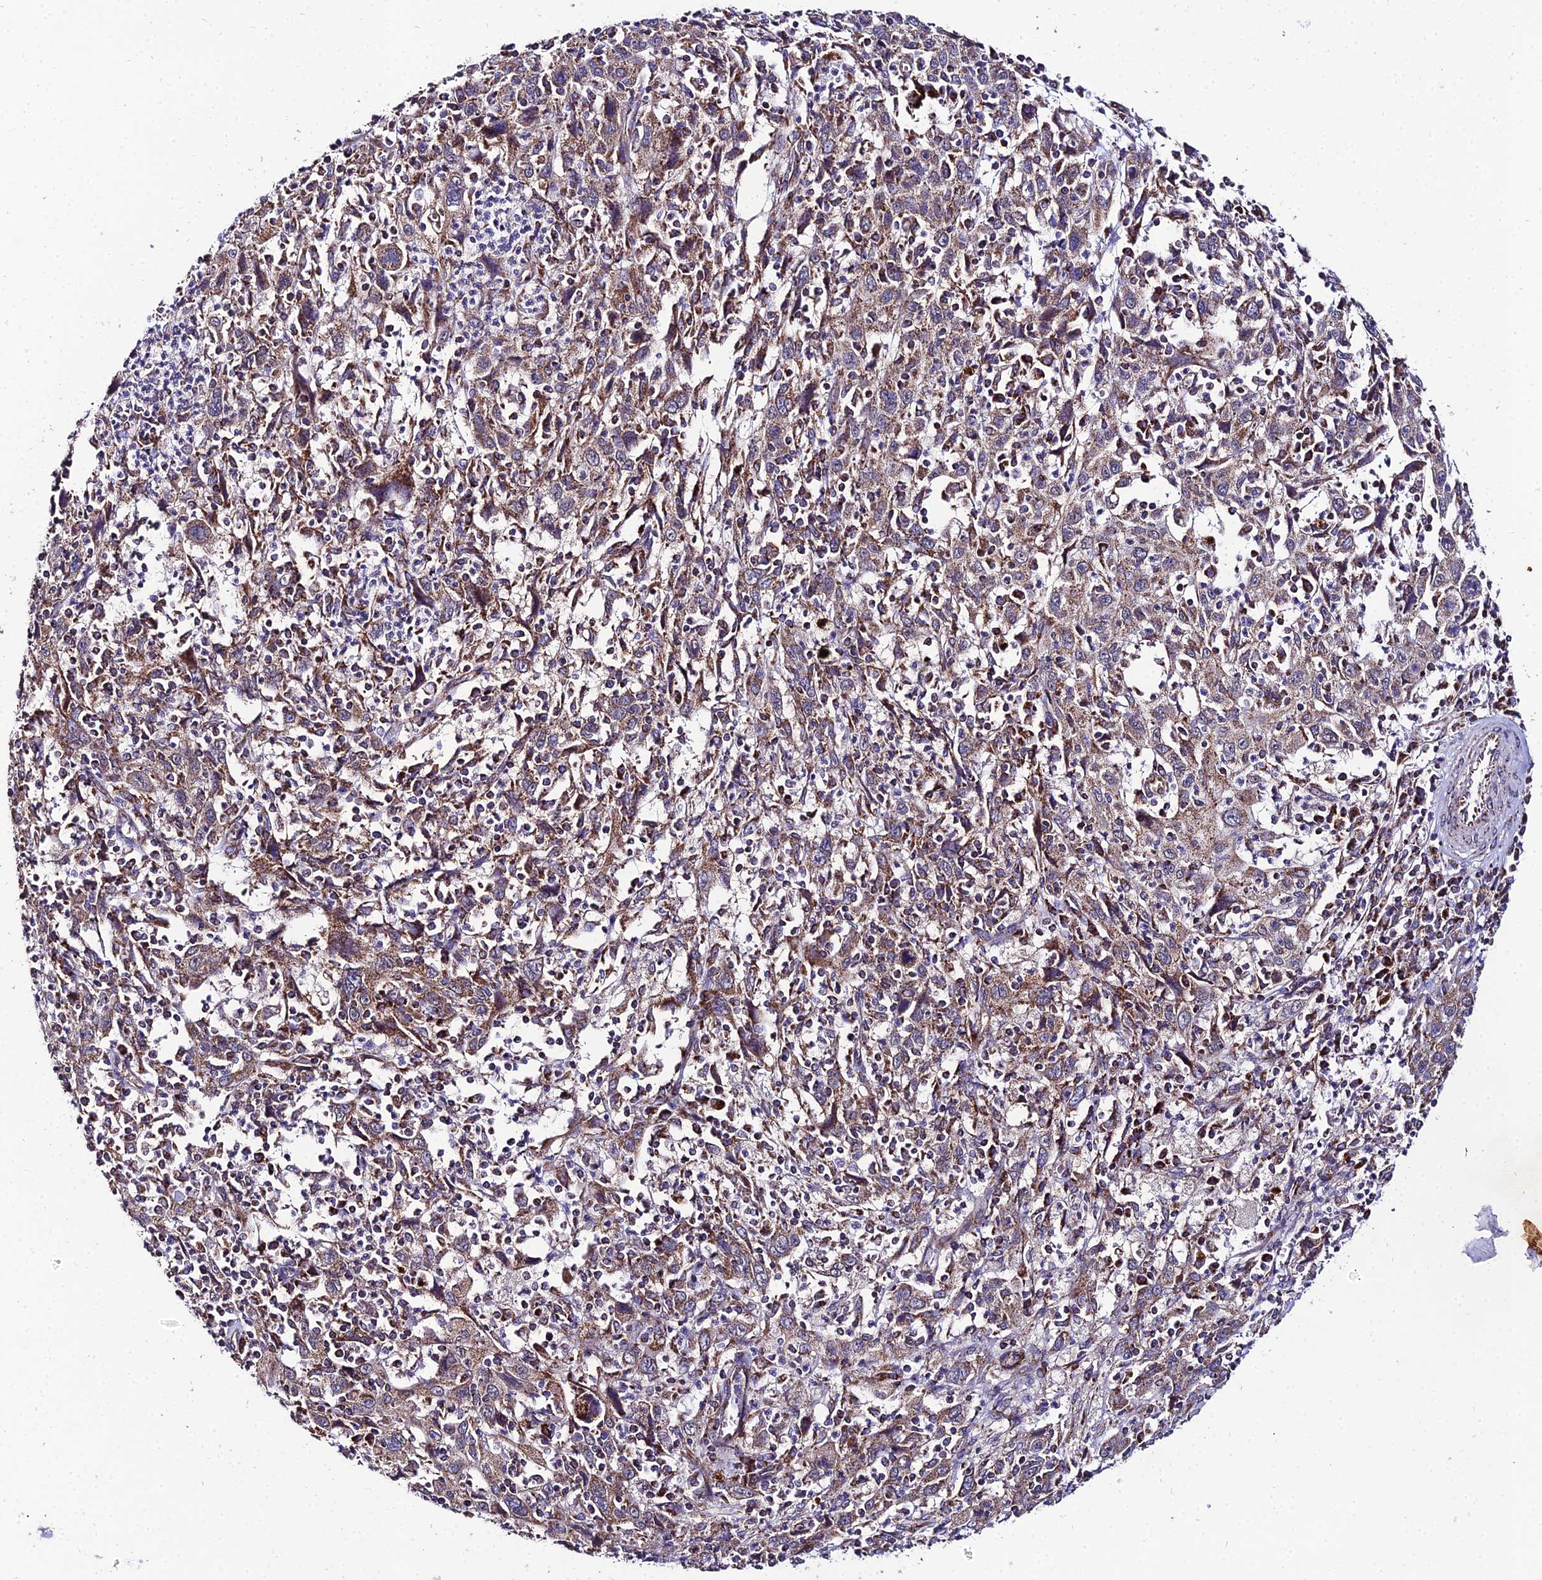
{"staining": {"intensity": "moderate", "quantity": ">75%", "location": "cytoplasmic/membranous"}, "tissue": "cervical cancer", "cell_type": "Tumor cells", "image_type": "cancer", "snomed": [{"axis": "morphology", "description": "Squamous cell carcinoma, NOS"}, {"axis": "topography", "description": "Cervix"}], "caption": "Protein analysis of cervical cancer (squamous cell carcinoma) tissue reveals moderate cytoplasmic/membranous positivity in approximately >75% of tumor cells.", "gene": "PSMD2", "patient": {"sex": "female", "age": 46}}